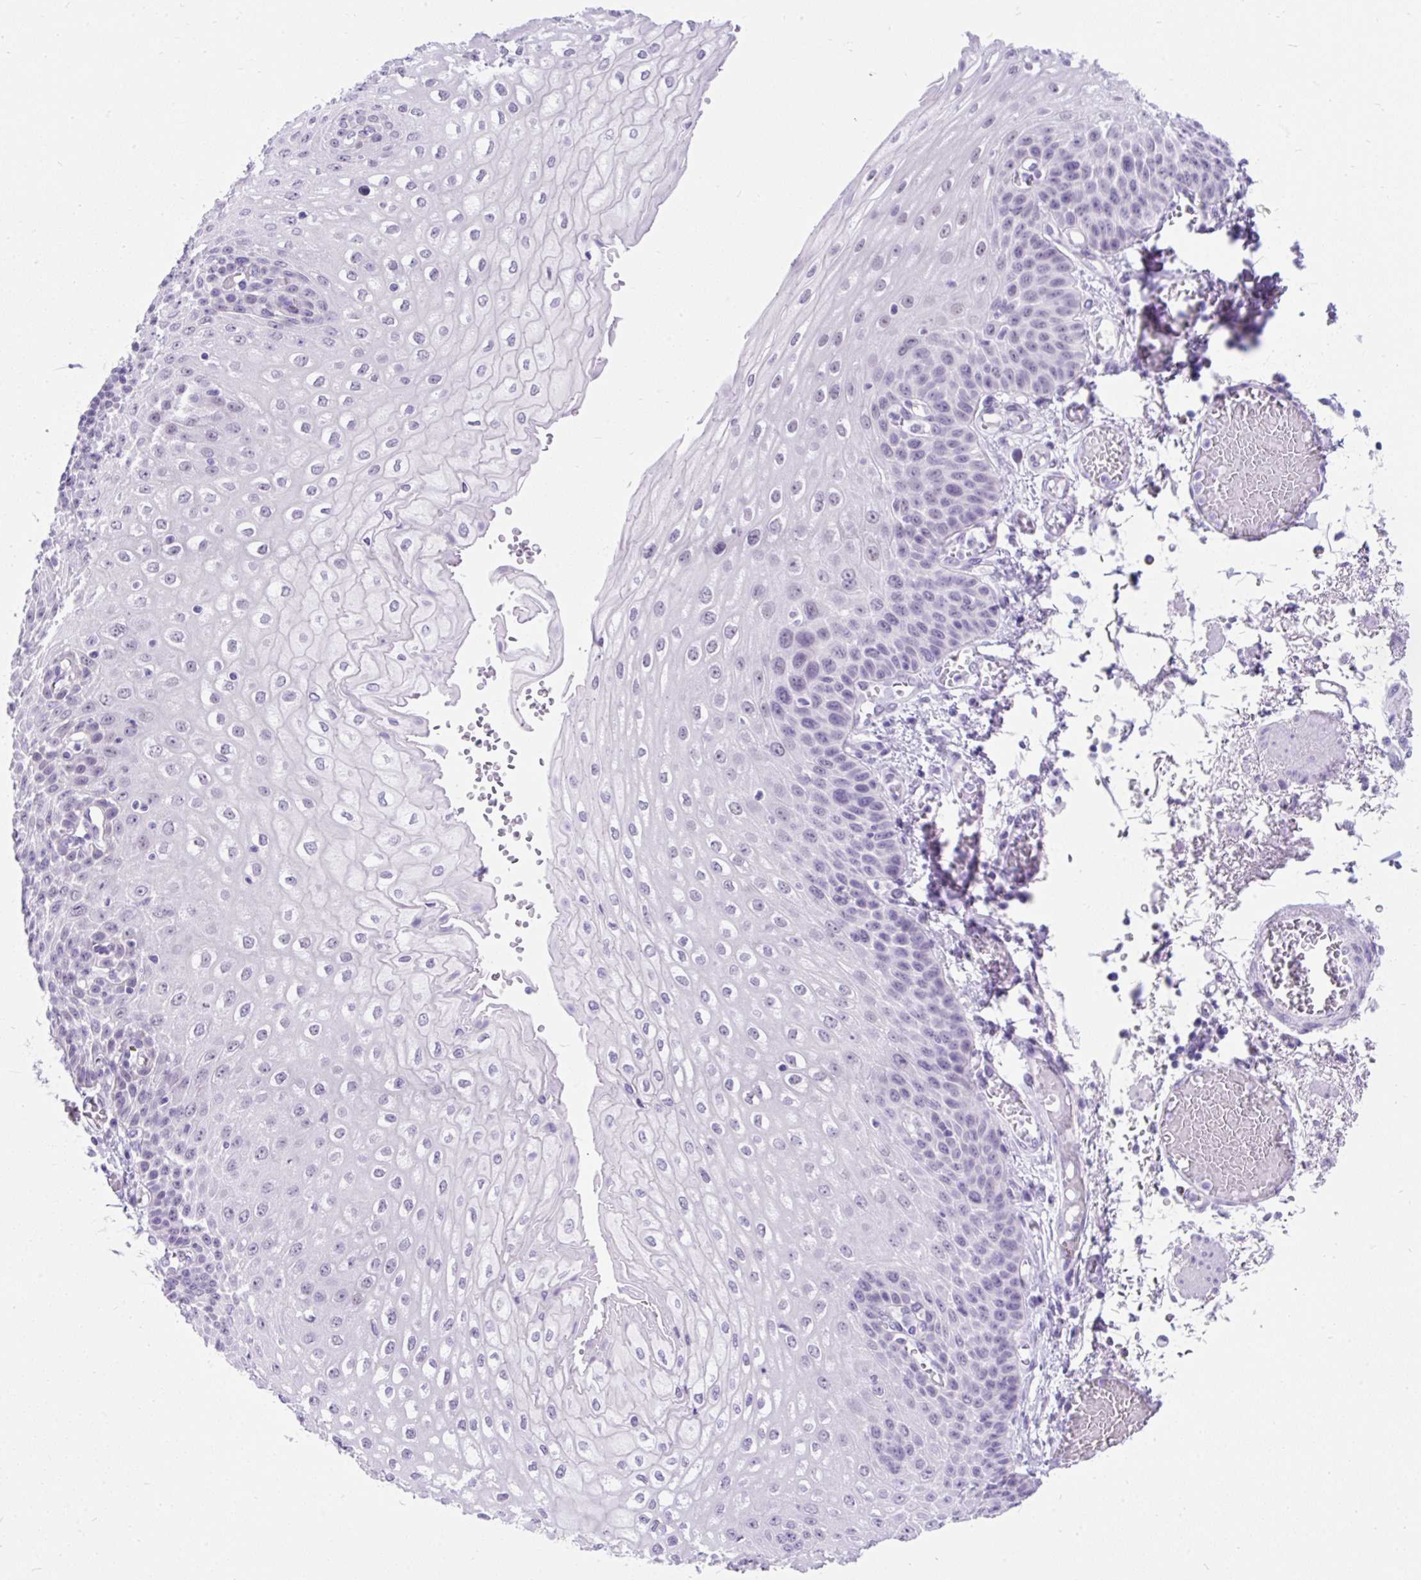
{"staining": {"intensity": "negative", "quantity": "none", "location": "none"}, "tissue": "esophagus", "cell_type": "Squamous epithelial cells", "image_type": "normal", "snomed": [{"axis": "morphology", "description": "Normal tissue, NOS"}, {"axis": "morphology", "description": "Adenocarcinoma, NOS"}, {"axis": "topography", "description": "Esophagus"}], "caption": "Immunohistochemistry histopathology image of normal esophagus: esophagus stained with DAB (3,3'-diaminobenzidine) shows no significant protein expression in squamous epithelial cells.", "gene": "SCGB1A1", "patient": {"sex": "male", "age": 81}}